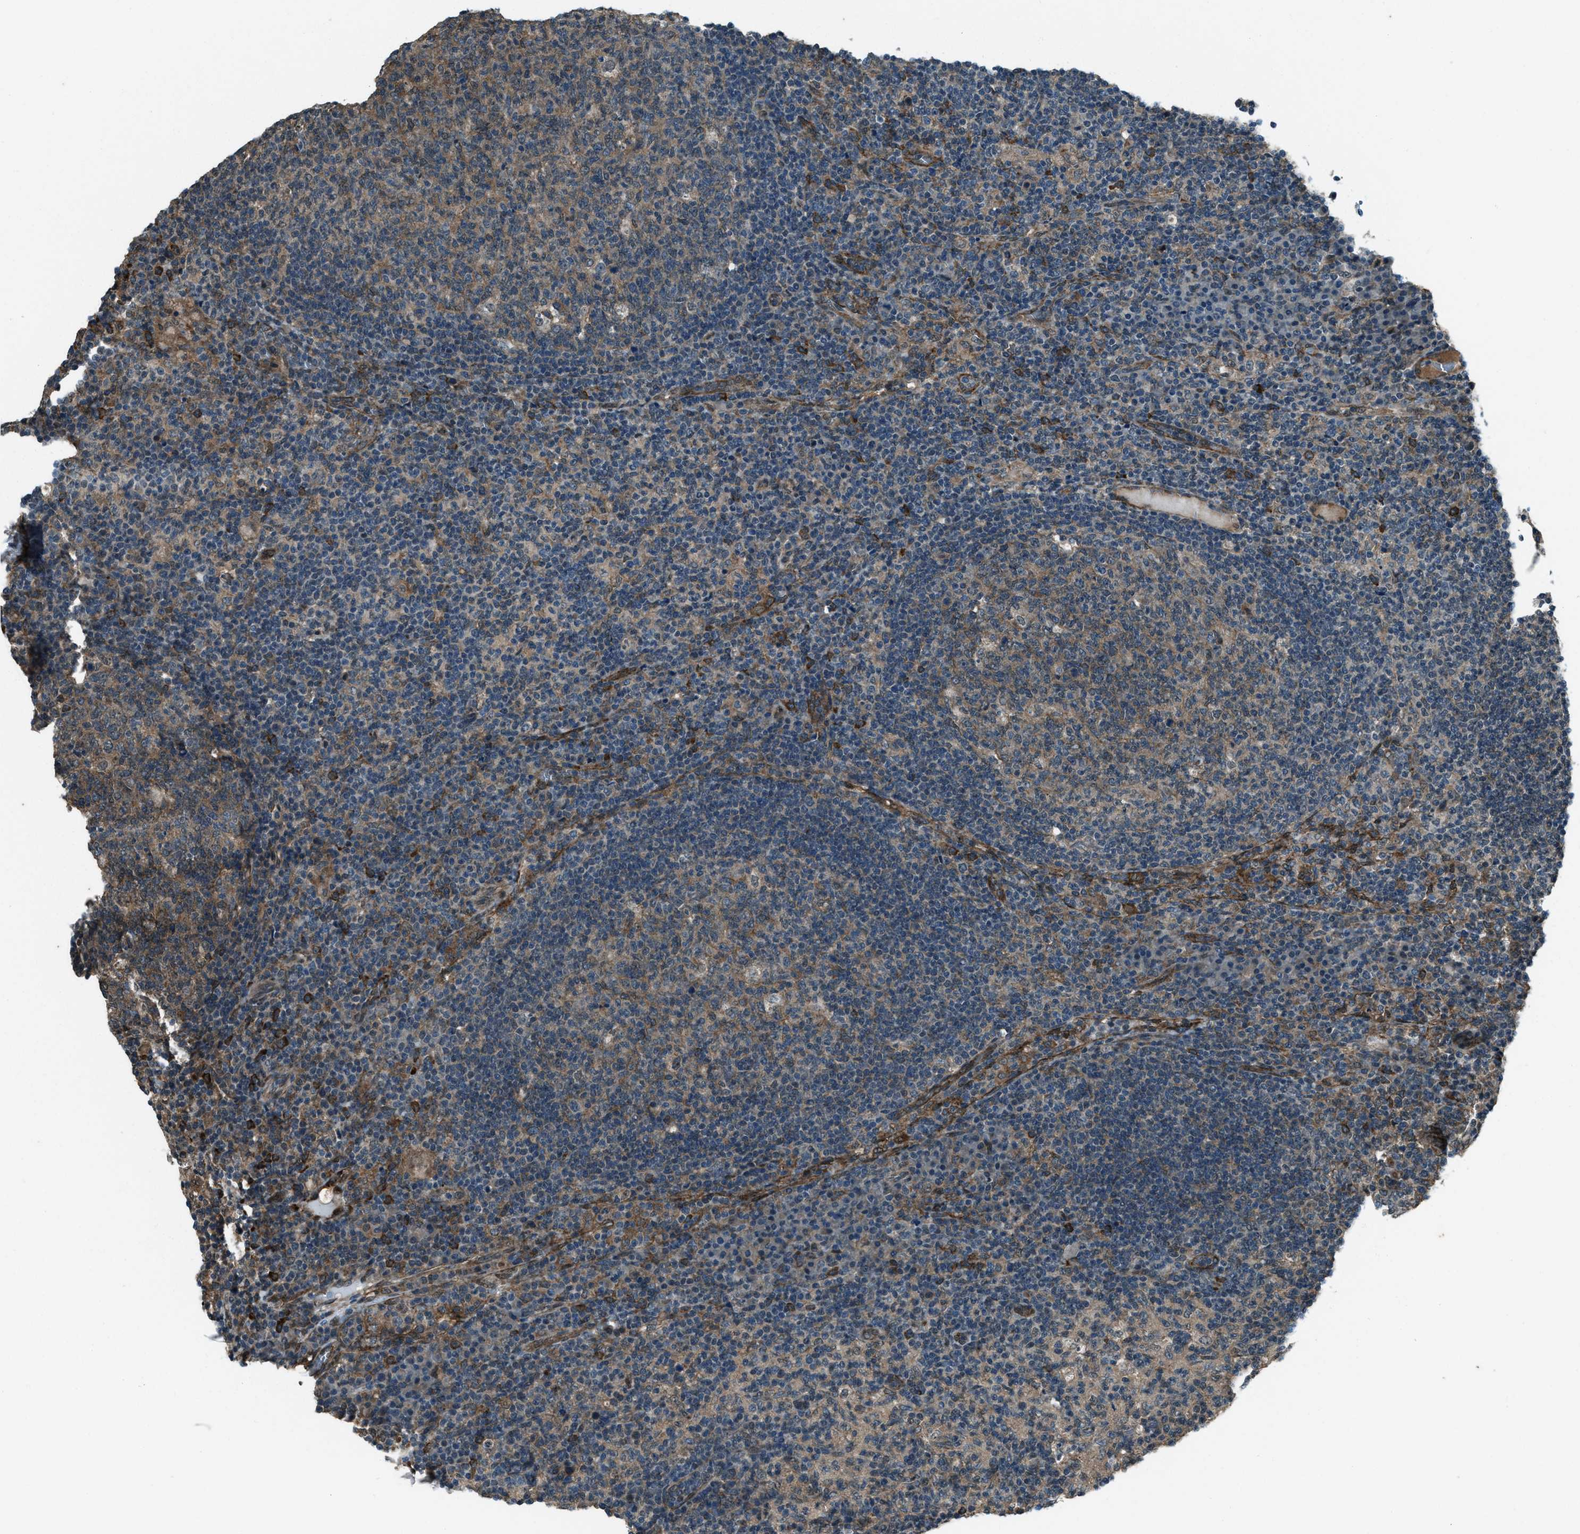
{"staining": {"intensity": "weak", "quantity": ">75%", "location": "cytoplasmic/membranous"}, "tissue": "lymph node", "cell_type": "Germinal center cells", "image_type": "normal", "snomed": [{"axis": "morphology", "description": "Normal tissue, NOS"}, {"axis": "morphology", "description": "Inflammation, NOS"}, {"axis": "topography", "description": "Lymph node"}], "caption": "This photomicrograph exhibits immunohistochemistry (IHC) staining of normal human lymph node, with low weak cytoplasmic/membranous staining in about >75% of germinal center cells.", "gene": "SVIL", "patient": {"sex": "male", "age": 55}}